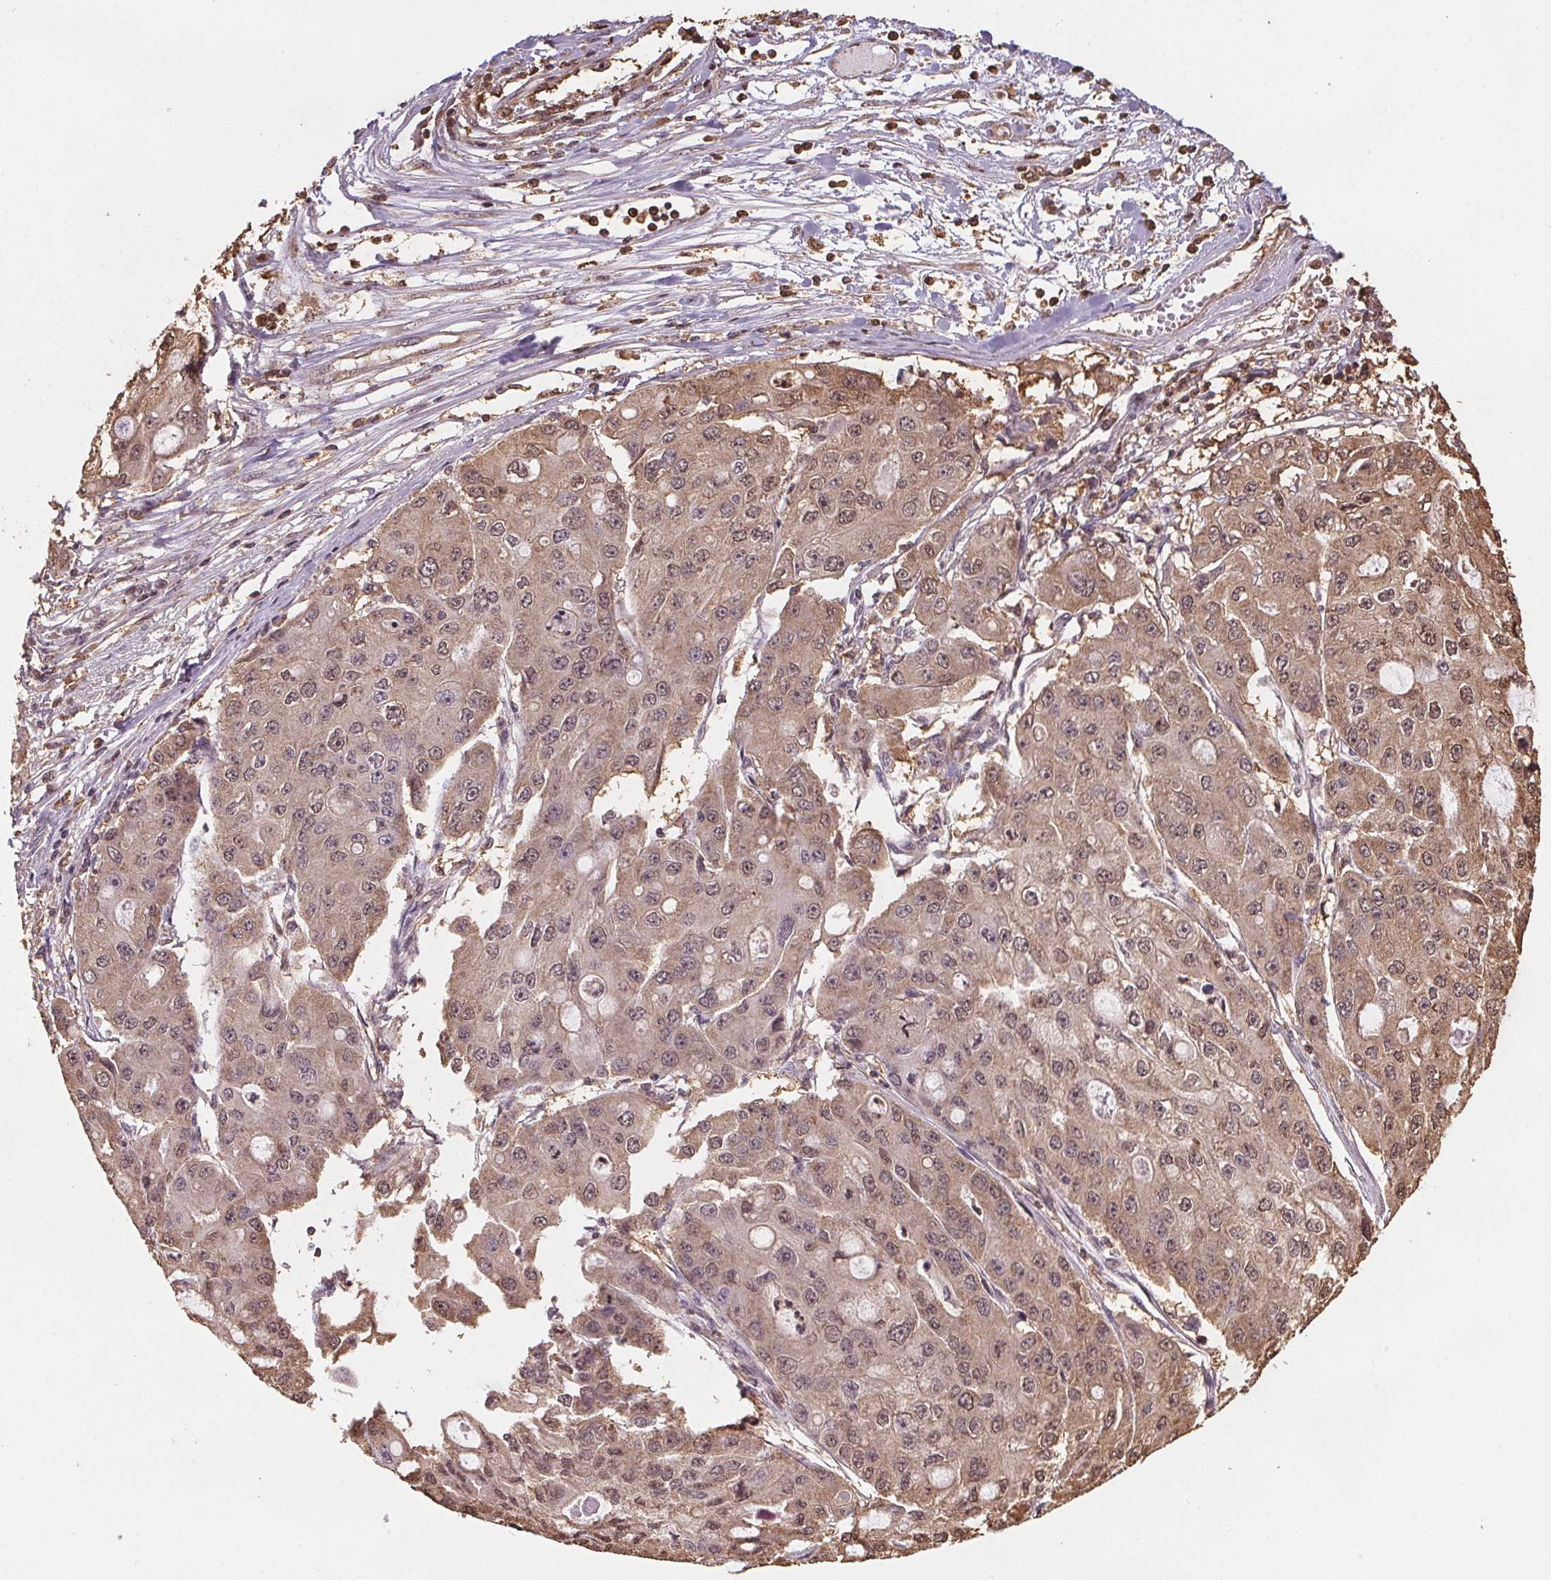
{"staining": {"intensity": "weak", "quantity": ">75%", "location": "cytoplasmic/membranous,nuclear"}, "tissue": "ovarian cancer", "cell_type": "Tumor cells", "image_type": "cancer", "snomed": [{"axis": "morphology", "description": "Cystadenocarcinoma, serous, NOS"}, {"axis": "topography", "description": "Ovary"}], "caption": "Immunohistochemistry (DAB (3,3'-diaminobenzidine)) staining of ovarian cancer (serous cystadenocarcinoma) displays weak cytoplasmic/membranous and nuclear protein positivity in approximately >75% of tumor cells.", "gene": "ENO1", "patient": {"sex": "female", "age": 56}}